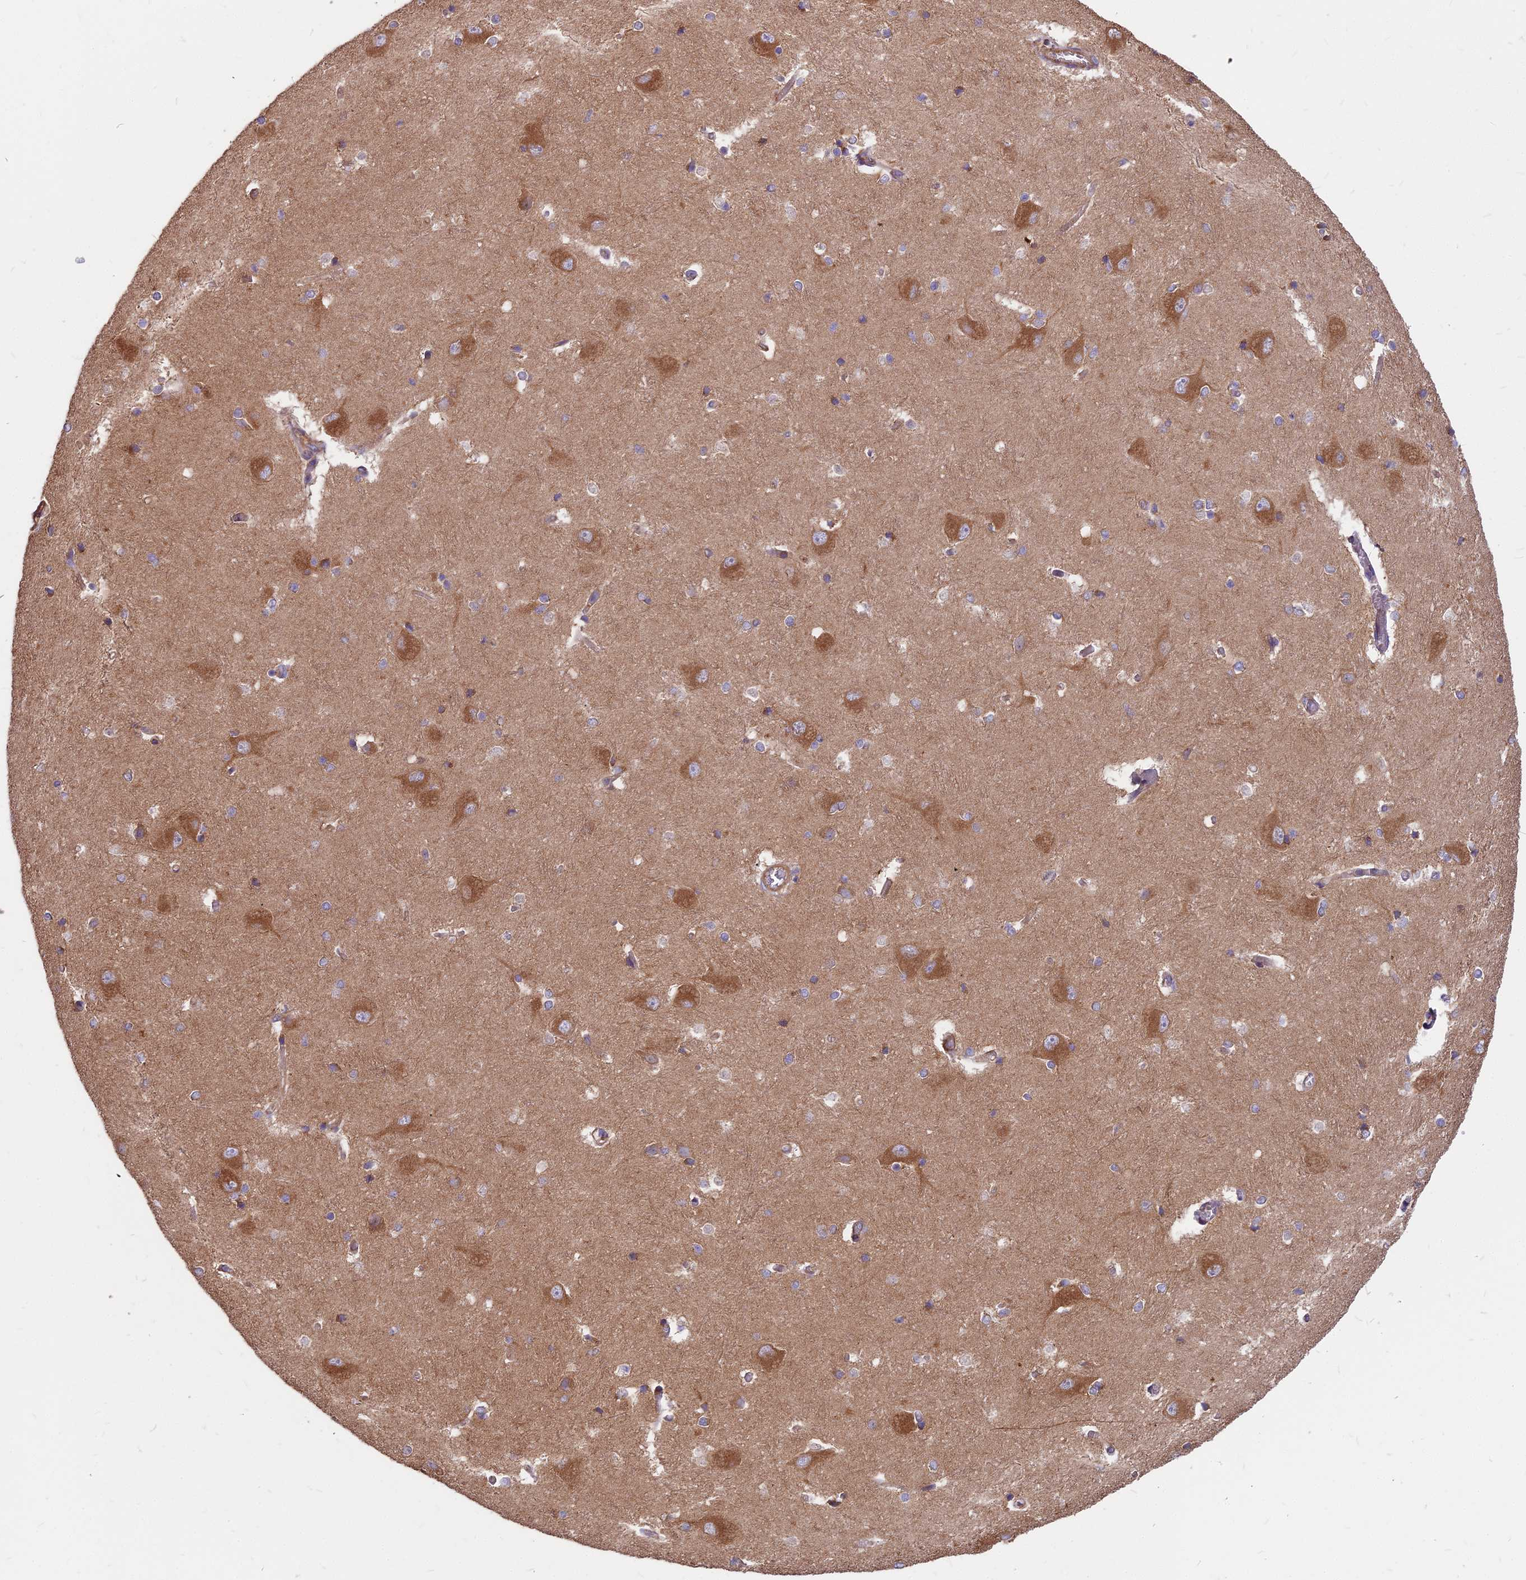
{"staining": {"intensity": "weak", "quantity": "<25%", "location": "cytoplasmic/membranous"}, "tissue": "caudate", "cell_type": "Glial cells", "image_type": "normal", "snomed": [{"axis": "morphology", "description": "Normal tissue, NOS"}, {"axis": "topography", "description": "Lateral ventricle wall"}], "caption": "Human caudate stained for a protein using IHC exhibits no positivity in glial cells.", "gene": "DCTN3", "patient": {"sex": "male", "age": 37}}